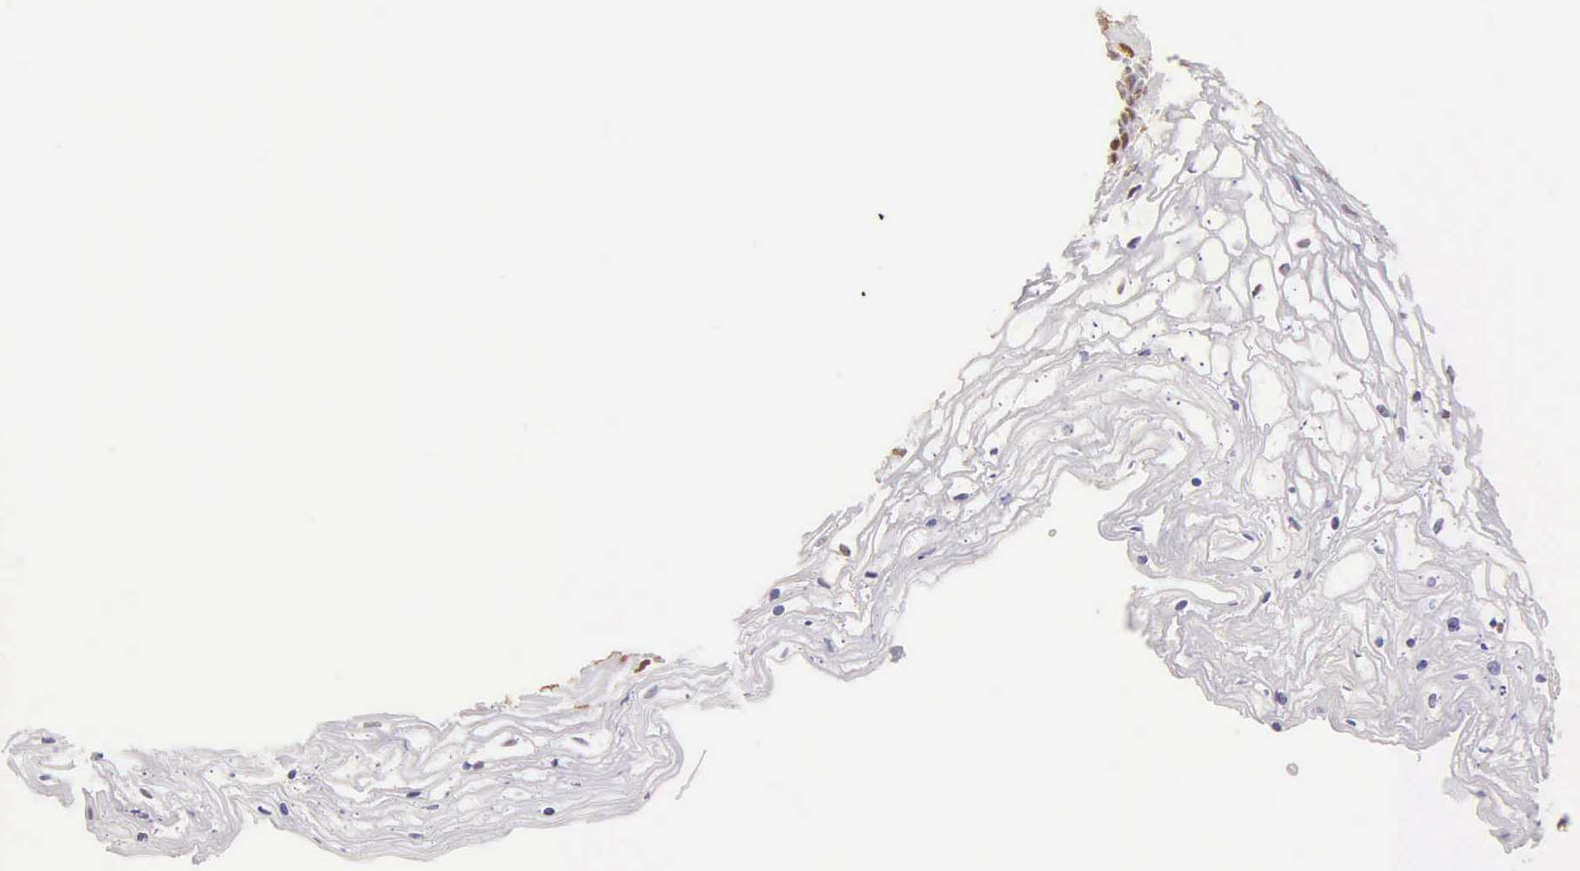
{"staining": {"intensity": "strong", "quantity": "<25%", "location": "nuclear"}, "tissue": "vagina", "cell_type": "Squamous epithelial cells", "image_type": "normal", "snomed": [{"axis": "morphology", "description": "Normal tissue, NOS"}, {"axis": "topography", "description": "Vagina"}], "caption": "Immunohistochemistry (IHC) micrograph of unremarkable human vagina stained for a protein (brown), which demonstrates medium levels of strong nuclear positivity in about <25% of squamous epithelial cells.", "gene": "ESR1", "patient": {"sex": "female", "age": 68}}